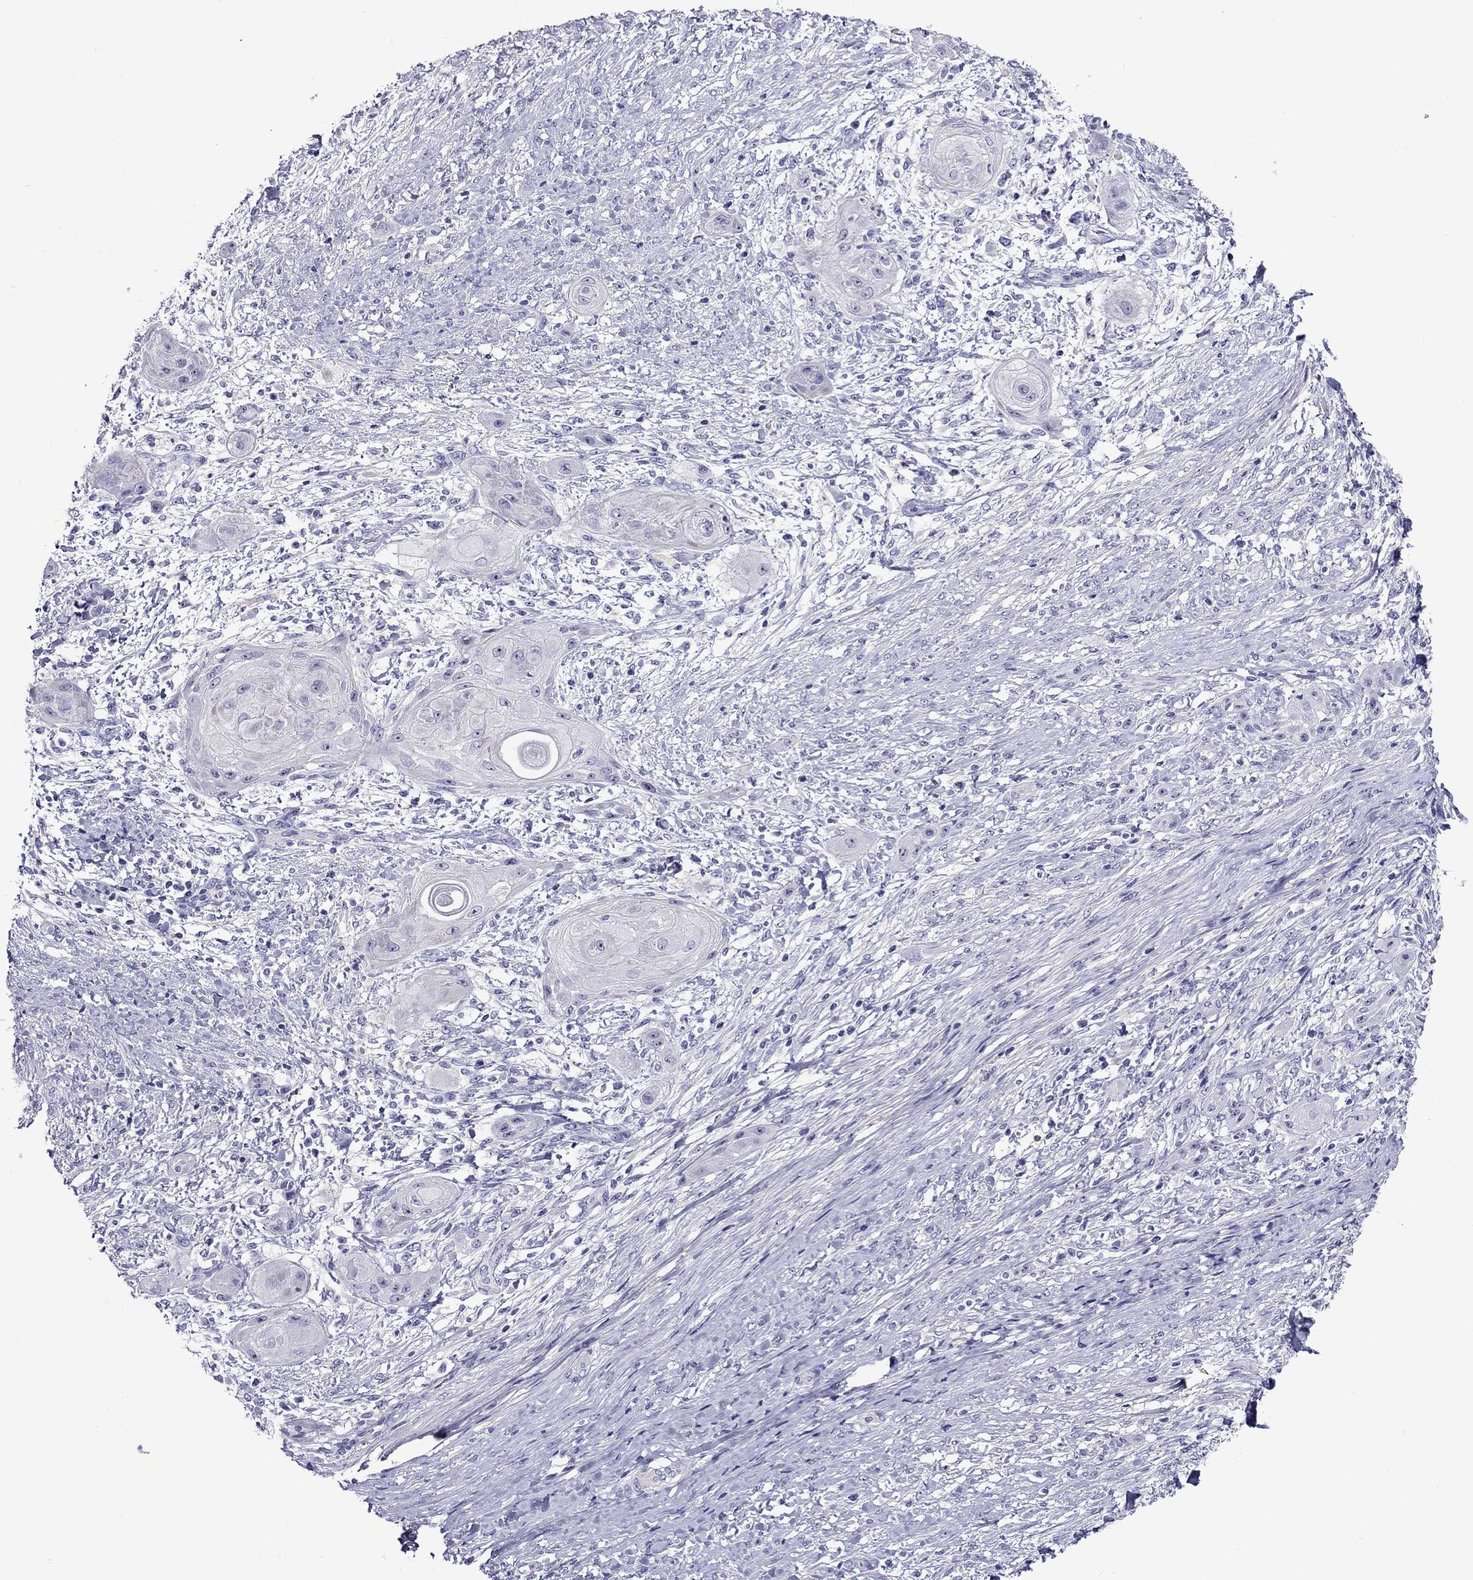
{"staining": {"intensity": "negative", "quantity": "none", "location": "none"}, "tissue": "skin cancer", "cell_type": "Tumor cells", "image_type": "cancer", "snomed": [{"axis": "morphology", "description": "Squamous cell carcinoma, NOS"}, {"axis": "topography", "description": "Skin"}], "caption": "The histopathology image reveals no staining of tumor cells in skin cancer (squamous cell carcinoma).", "gene": "SCG2", "patient": {"sex": "male", "age": 62}}